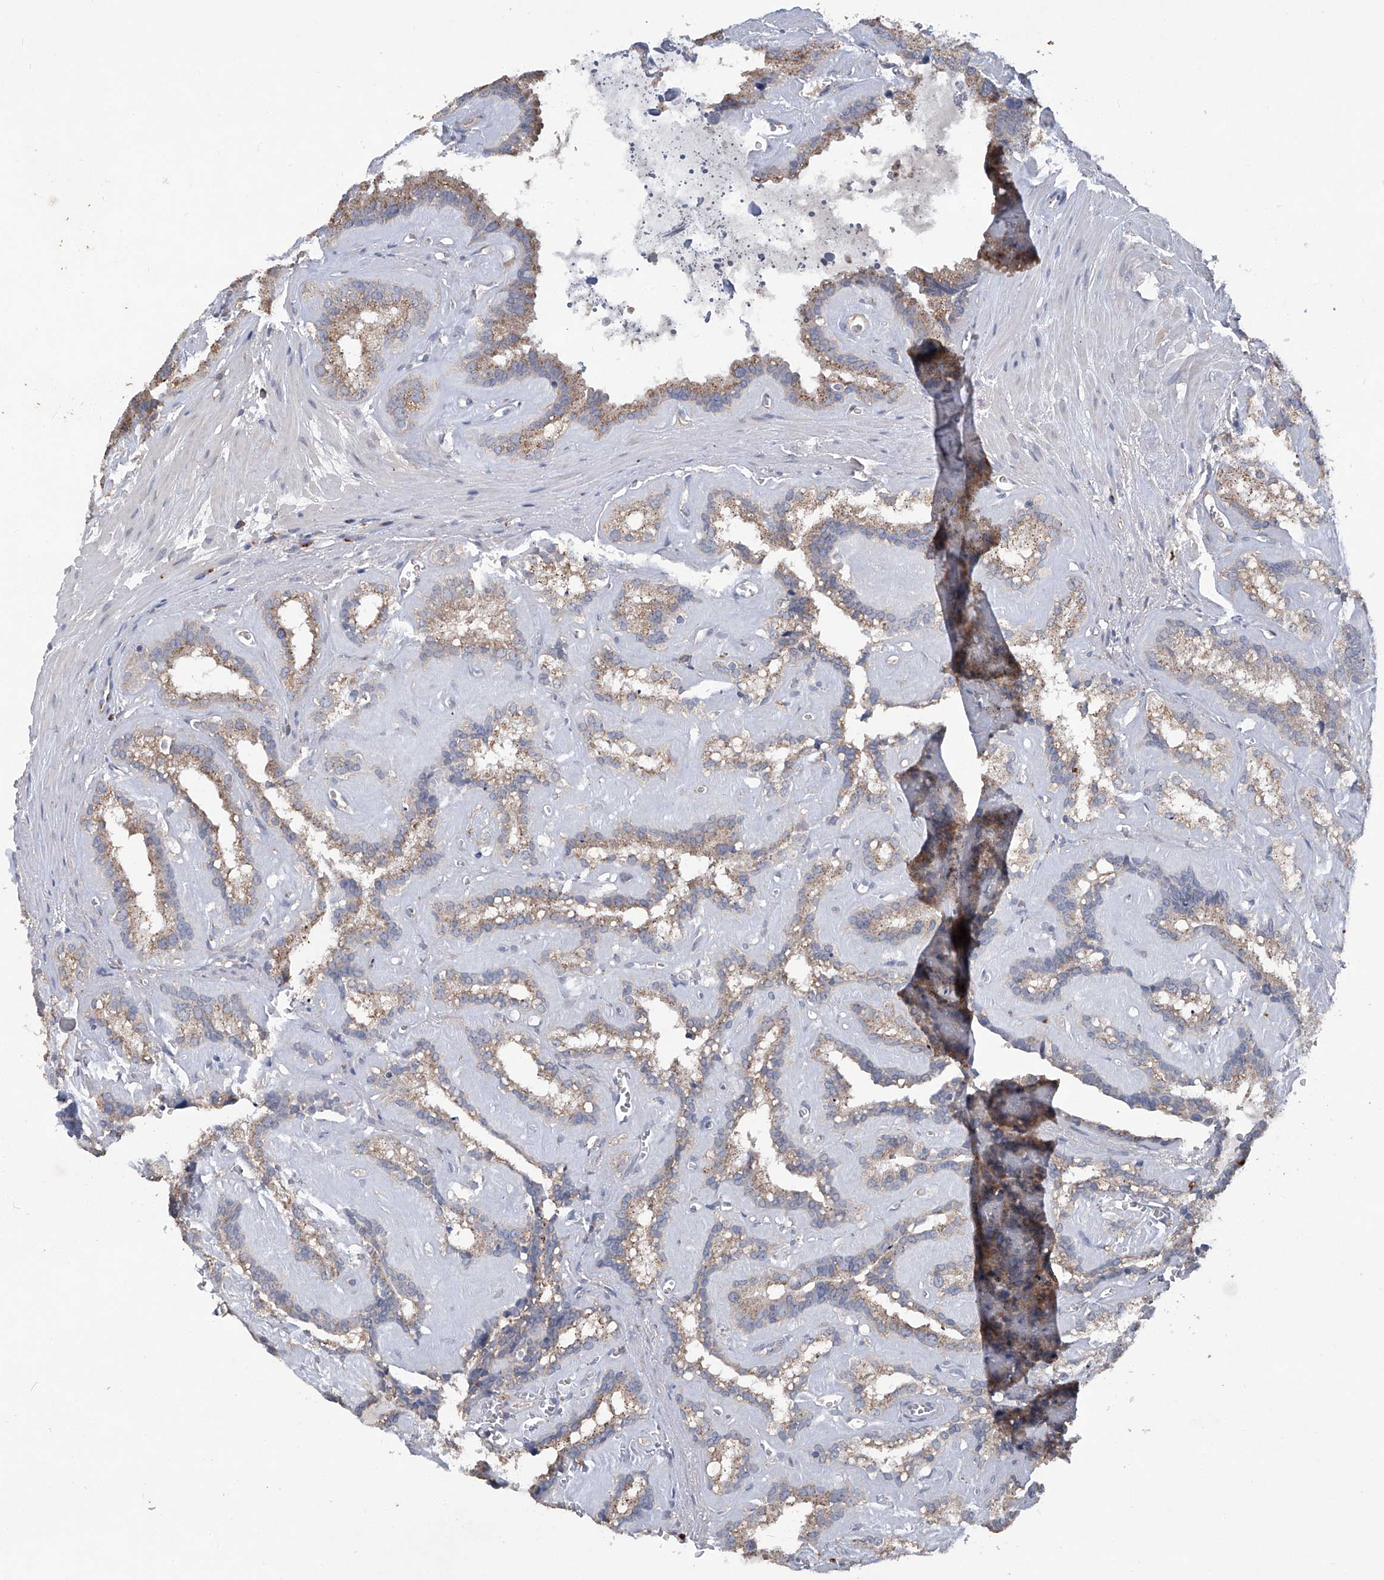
{"staining": {"intensity": "moderate", "quantity": ">75%", "location": "cytoplasmic/membranous"}, "tissue": "seminal vesicle", "cell_type": "Glandular cells", "image_type": "normal", "snomed": [{"axis": "morphology", "description": "Normal tissue, NOS"}, {"axis": "topography", "description": "Prostate"}, {"axis": "topography", "description": "Seminal veicle"}], "caption": "Benign seminal vesicle displays moderate cytoplasmic/membranous positivity in about >75% of glandular cells, visualized by immunohistochemistry.", "gene": "PCSK5", "patient": {"sex": "male", "age": 59}}